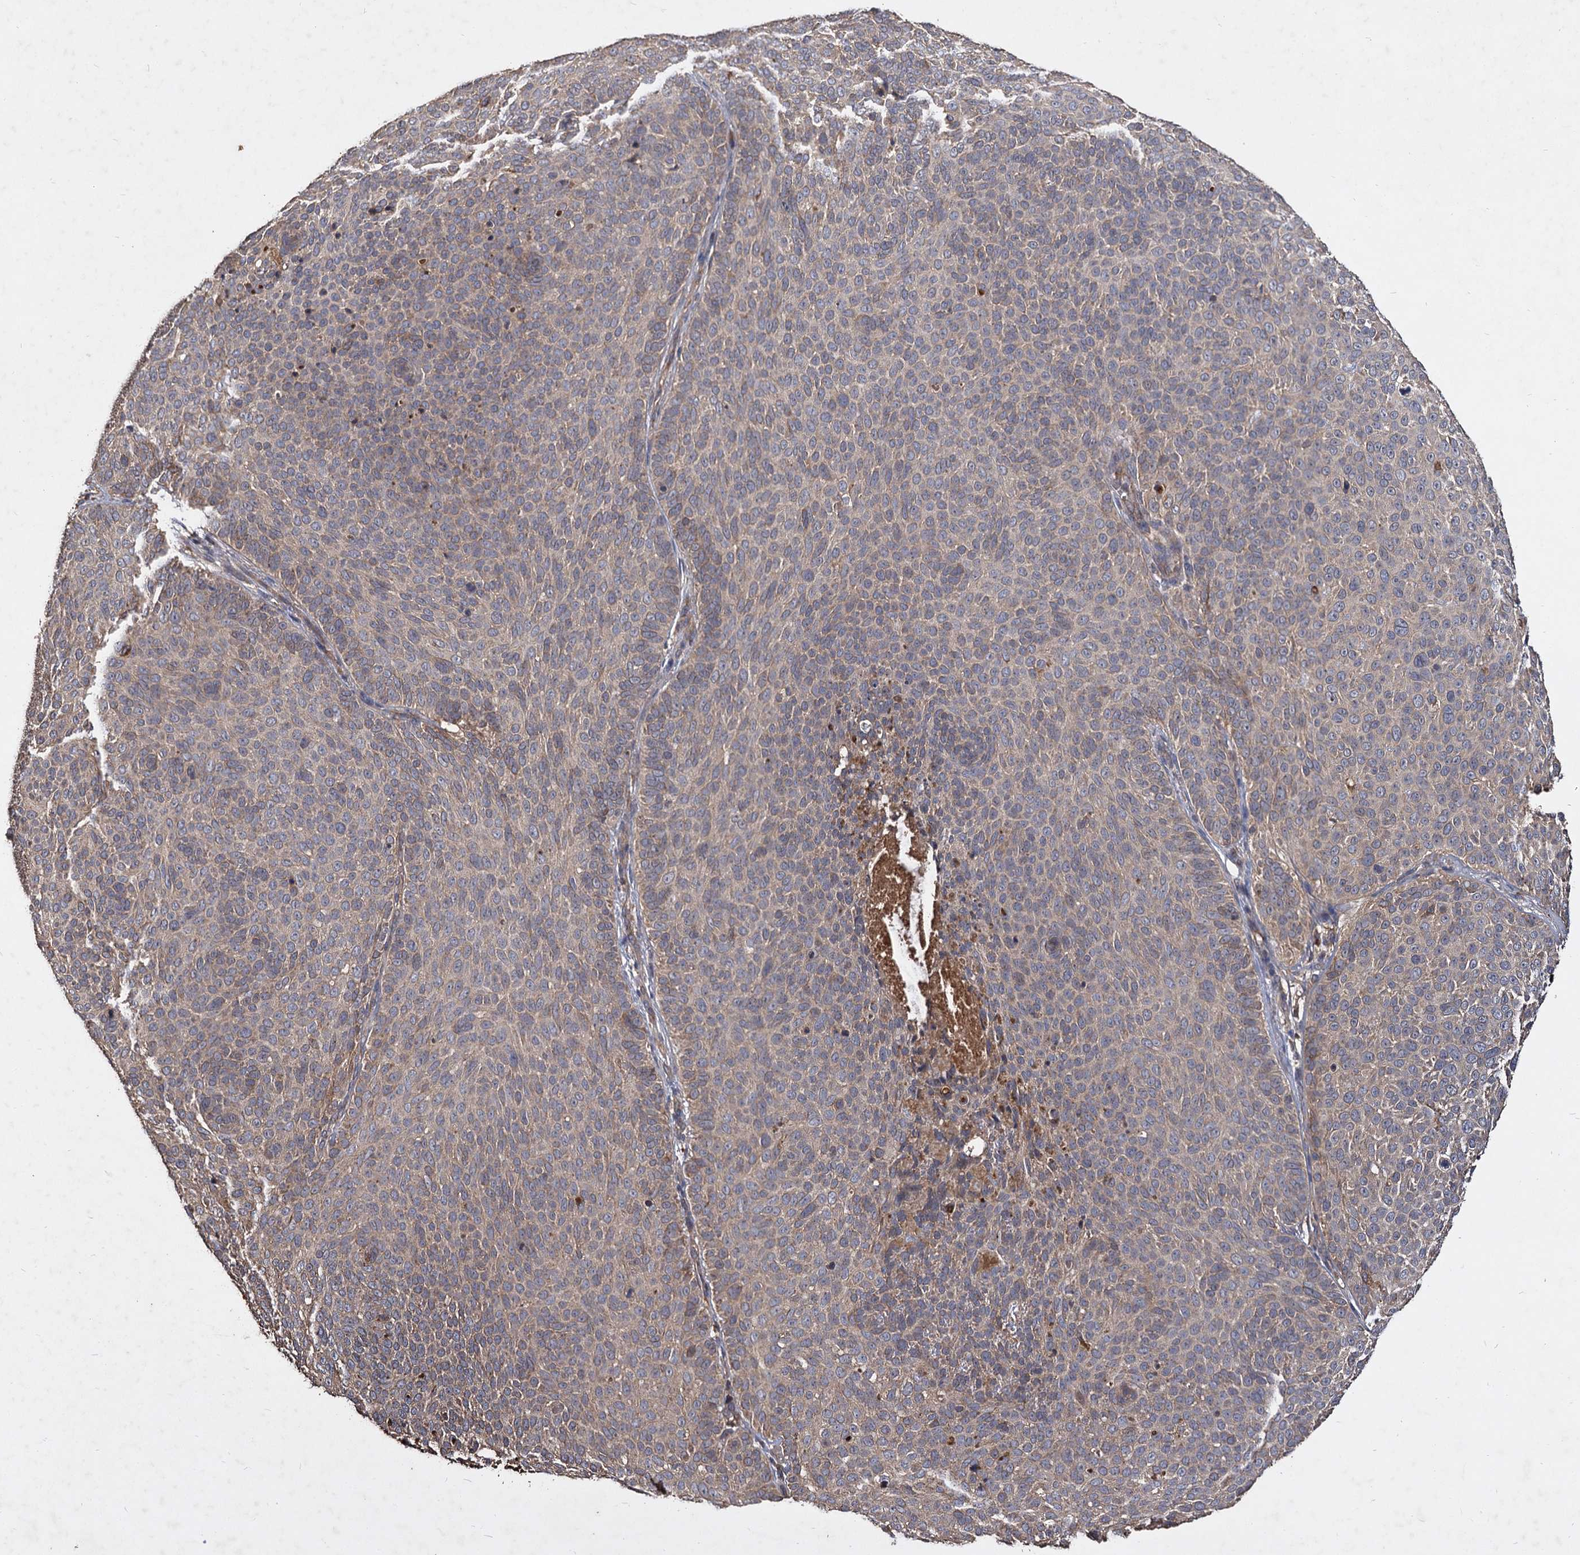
{"staining": {"intensity": "weak", "quantity": "25%-75%", "location": "cytoplasmic/membranous"}, "tissue": "skin cancer", "cell_type": "Tumor cells", "image_type": "cancer", "snomed": [{"axis": "morphology", "description": "Basal cell carcinoma"}, {"axis": "topography", "description": "Skin"}], "caption": "Immunohistochemical staining of human basal cell carcinoma (skin) shows low levels of weak cytoplasmic/membranous positivity in approximately 25%-75% of tumor cells. Using DAB (3,3'-diaminobenzidine) (brown) and hematoxylin (blue) stains, captured at high magnification using brightfield microscopy.", "gene": "GCLC", "patient": {"sex": "male", "age": 85}}